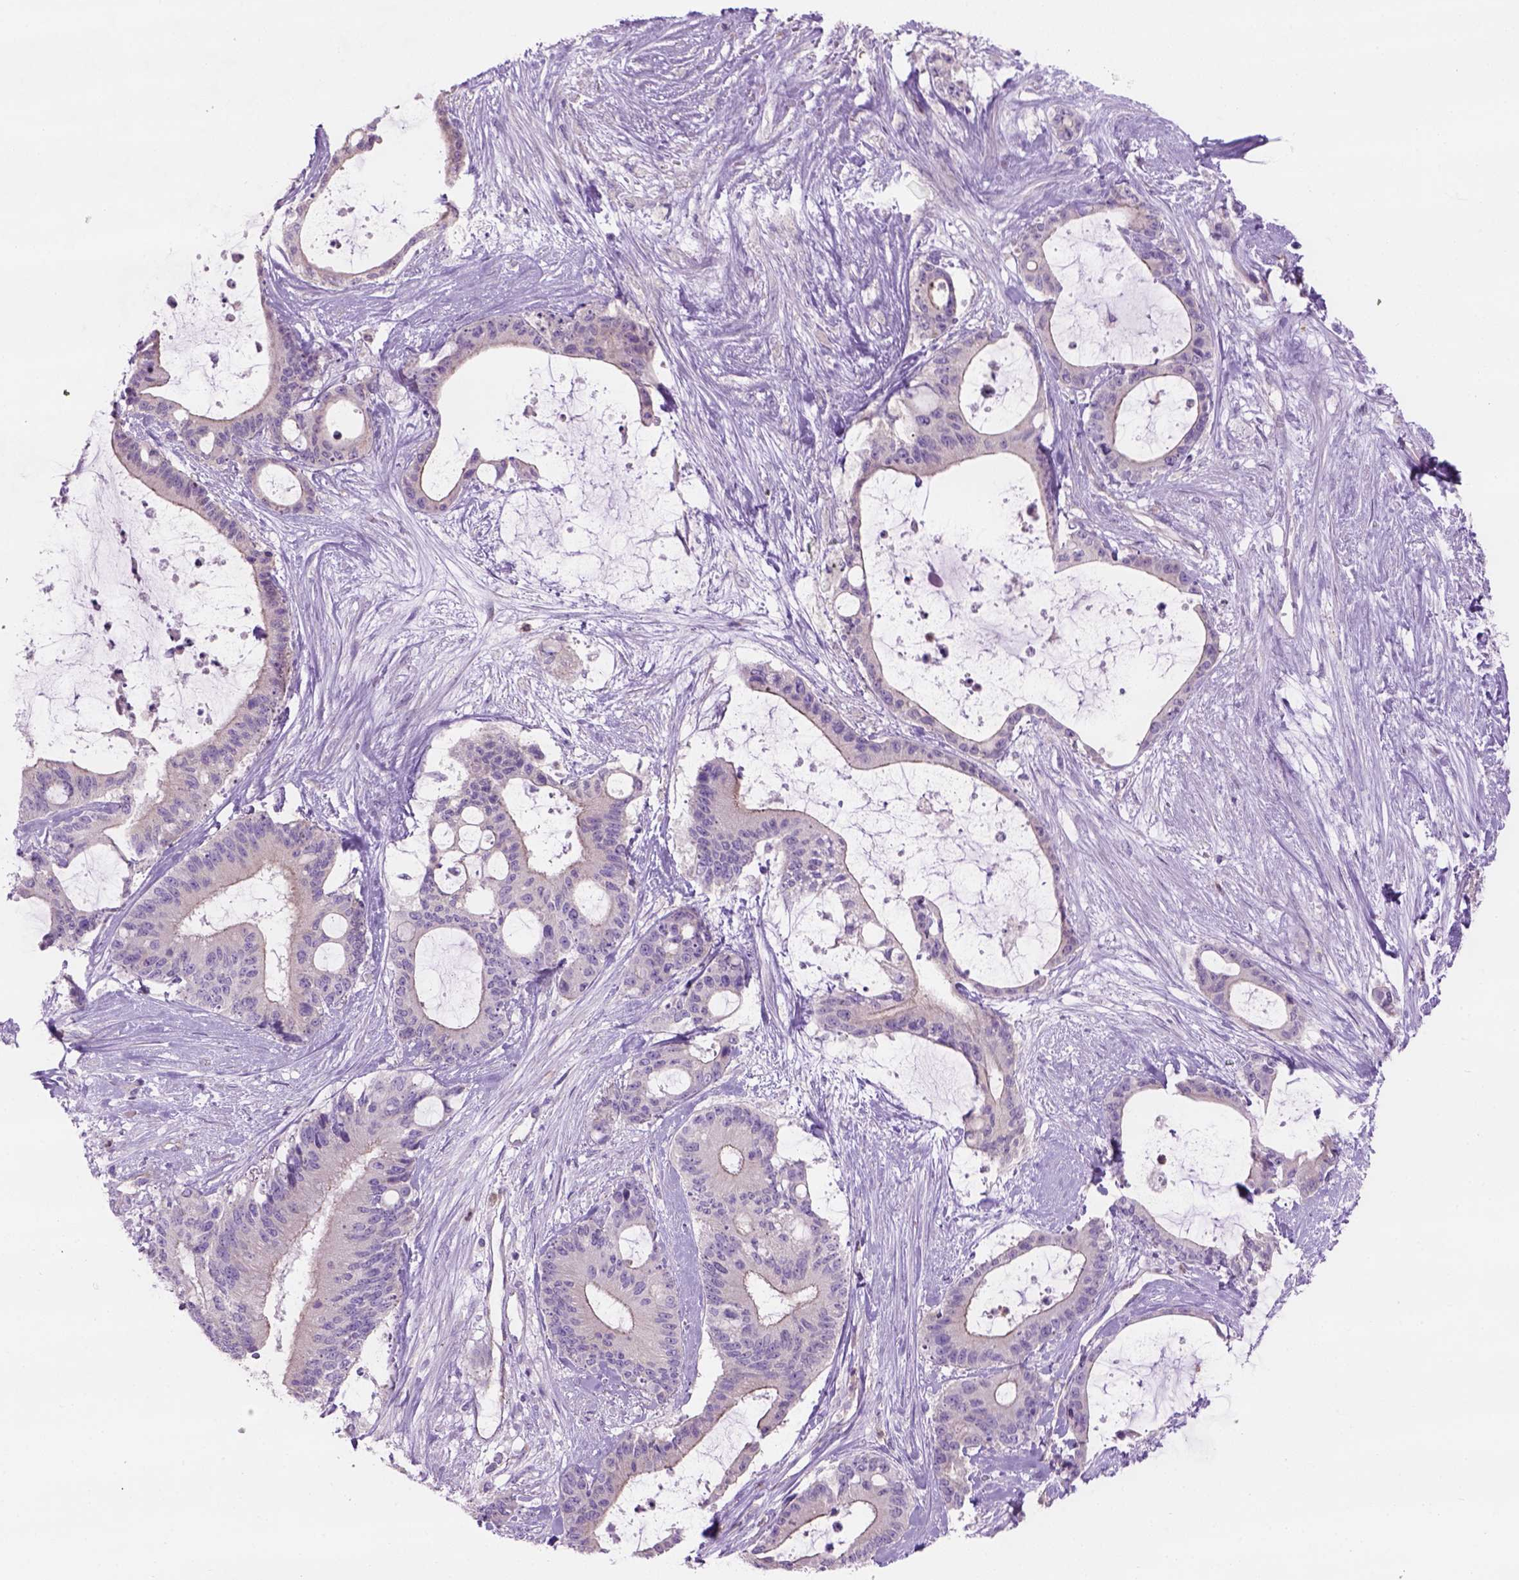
{"staining": {"intensity": "negative", "quantity": "none", "location": "none"}, "tissue": "liver cancer", "cell_type": "Tumor cells", "image_type": "cancer", "snomed": [{"axis": "morphology", "description": "Normal tissue, NOS"}, {"axis": "morphology", "description": "Cholangiocarcinoma"}, {"axis": "topography", "description": "Liver"}, {"axis": "topography", "description": "Peripheral nerve tissue"}], "caption": "Immunohistochemistry image of cholangiocarcinoma (liver) stained for a protein (brown), which displays no staining in tumor cells.", "gene": "CD84", "patient": {"sex": "female", "age": 73}}